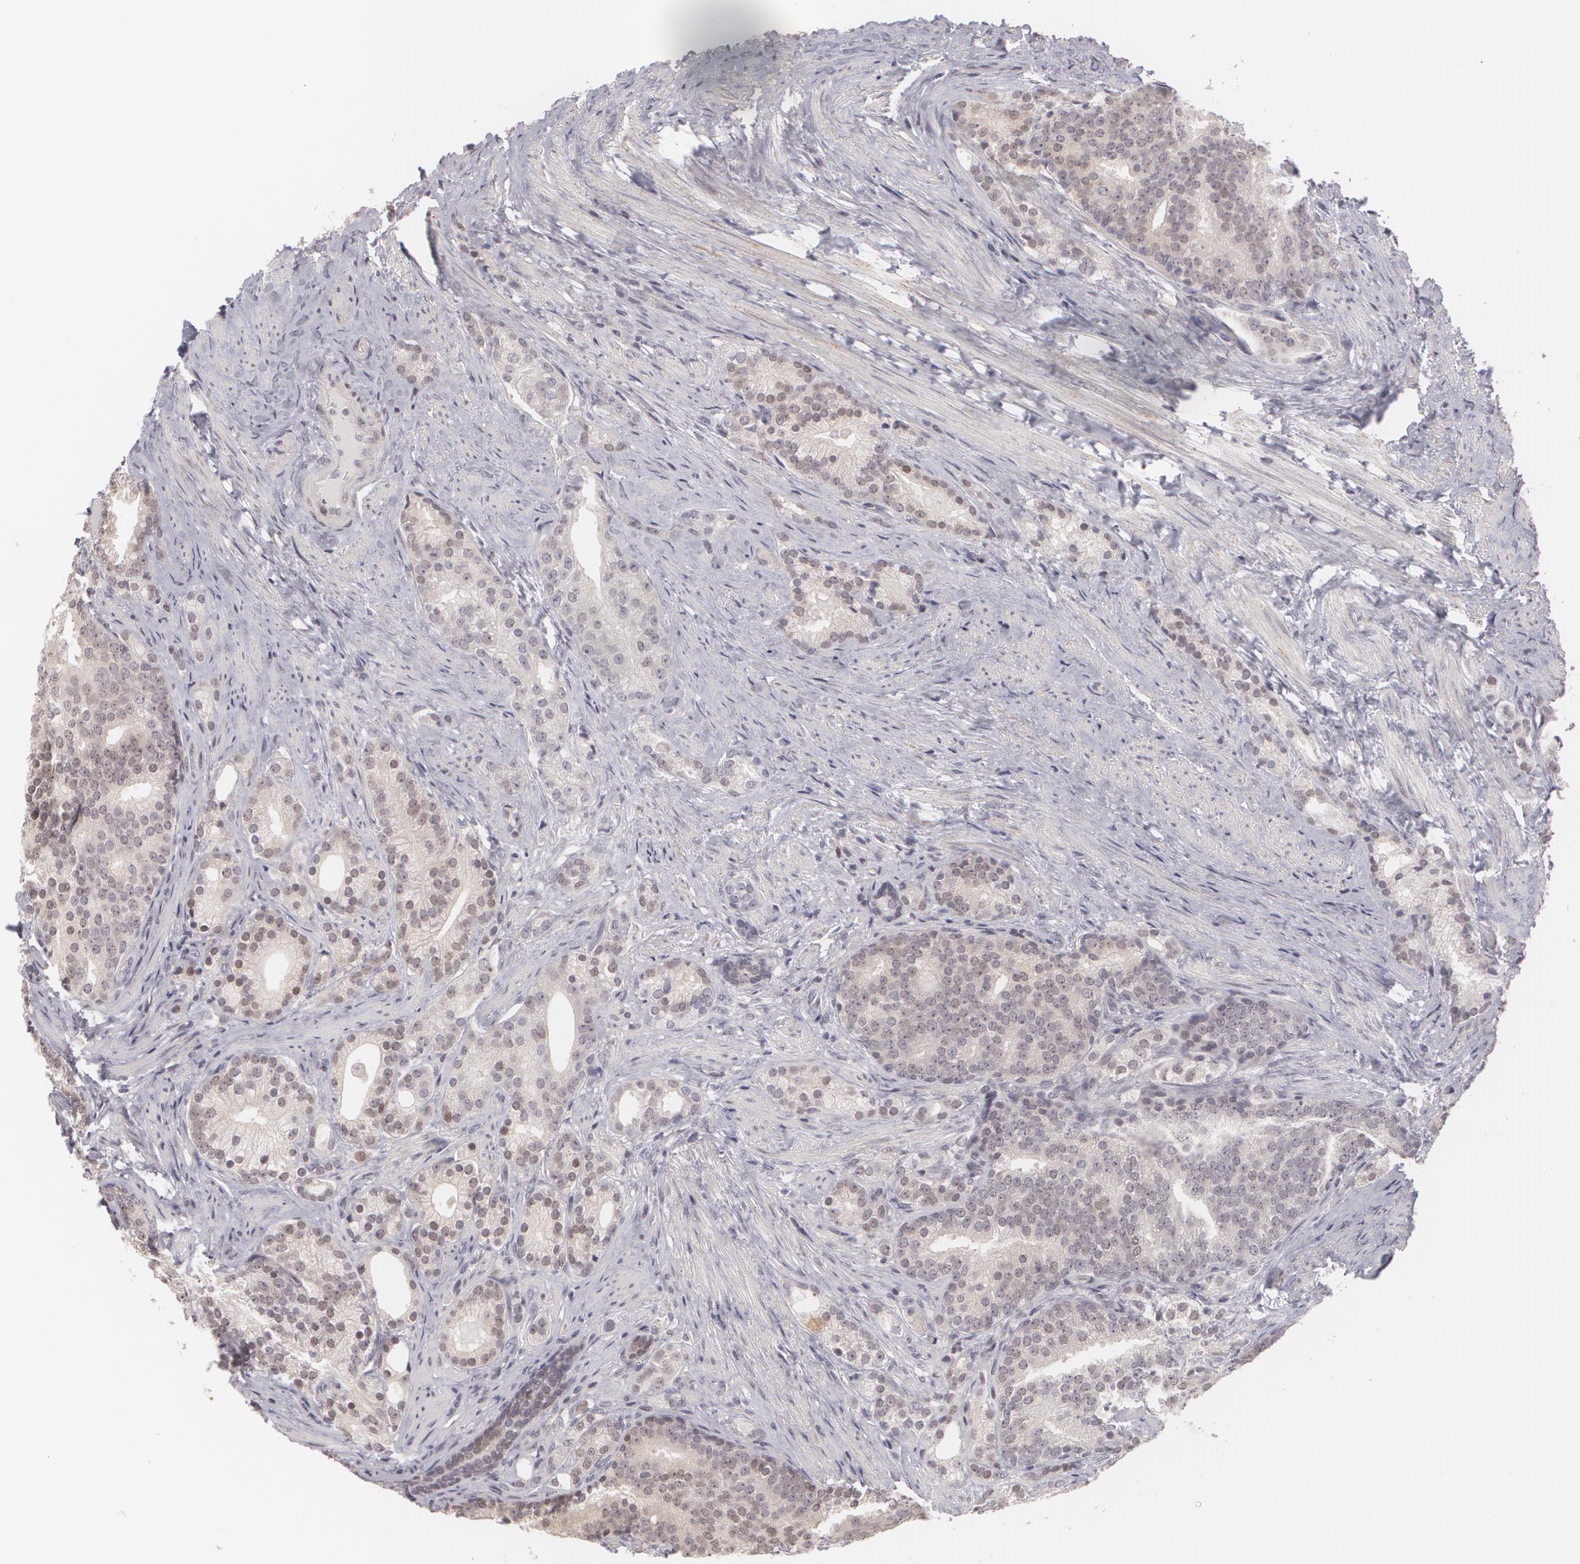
{"staining": {"intensity": "weak", "quantity": "25%-75%", "location": "nuclear"}, "tissue": "prostate cancer", "cell_type": "Tumor cells", "image_type": "cancer", "snomed": [{"axis": "morphology", "description": "Adenocarcinoma, Low grade"}, {"axis": "topography", "description": "Prostate"}], "caption": "Prostate low-grade adenocarcinoma was stained to show a protein in brown. There is low levels of weak nuclear positivity in about 25%-75% of tumor cells.", "gene": "ZBTB16", "patient": {"sex": "male", "age": 71}}